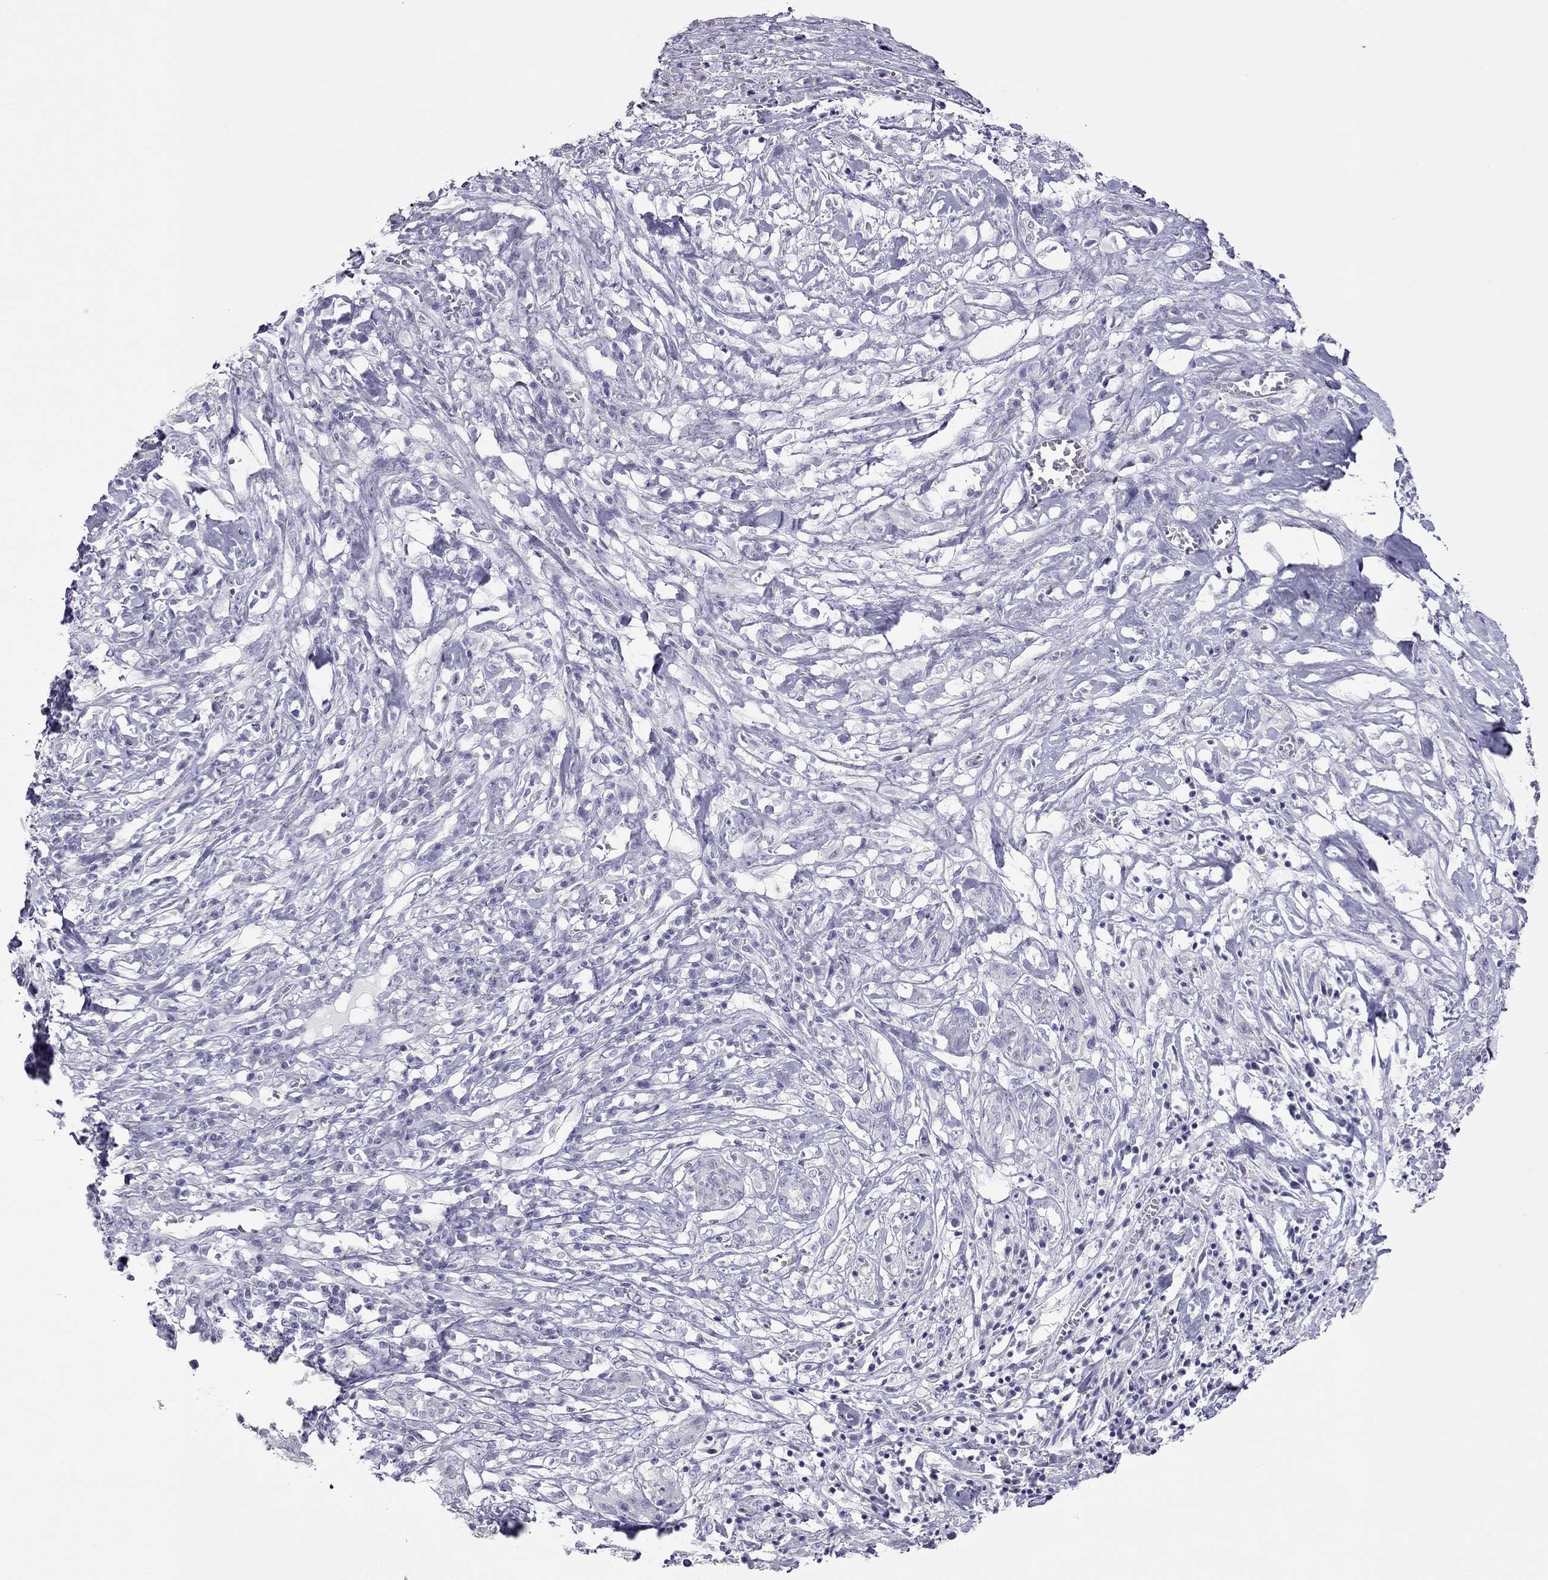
{"staining": {"intensity": "negative", "quantity": "none", "location": "none"}, "tissue": "melanoma", "cell_type": "Tumor cells", "image_type": "cancer", "snomed": [{"axis": "morphology", "description": "Malignant melanoma, NOS"}, {"axis": "topography", "description": "Skin"}], "caption": "Immunohistochemistry (IHC) of human malignant melanoma exhibits no positivity in tumor cells.", "gene": "TEX14", "patient": {"sex": "female", "age": 91}}